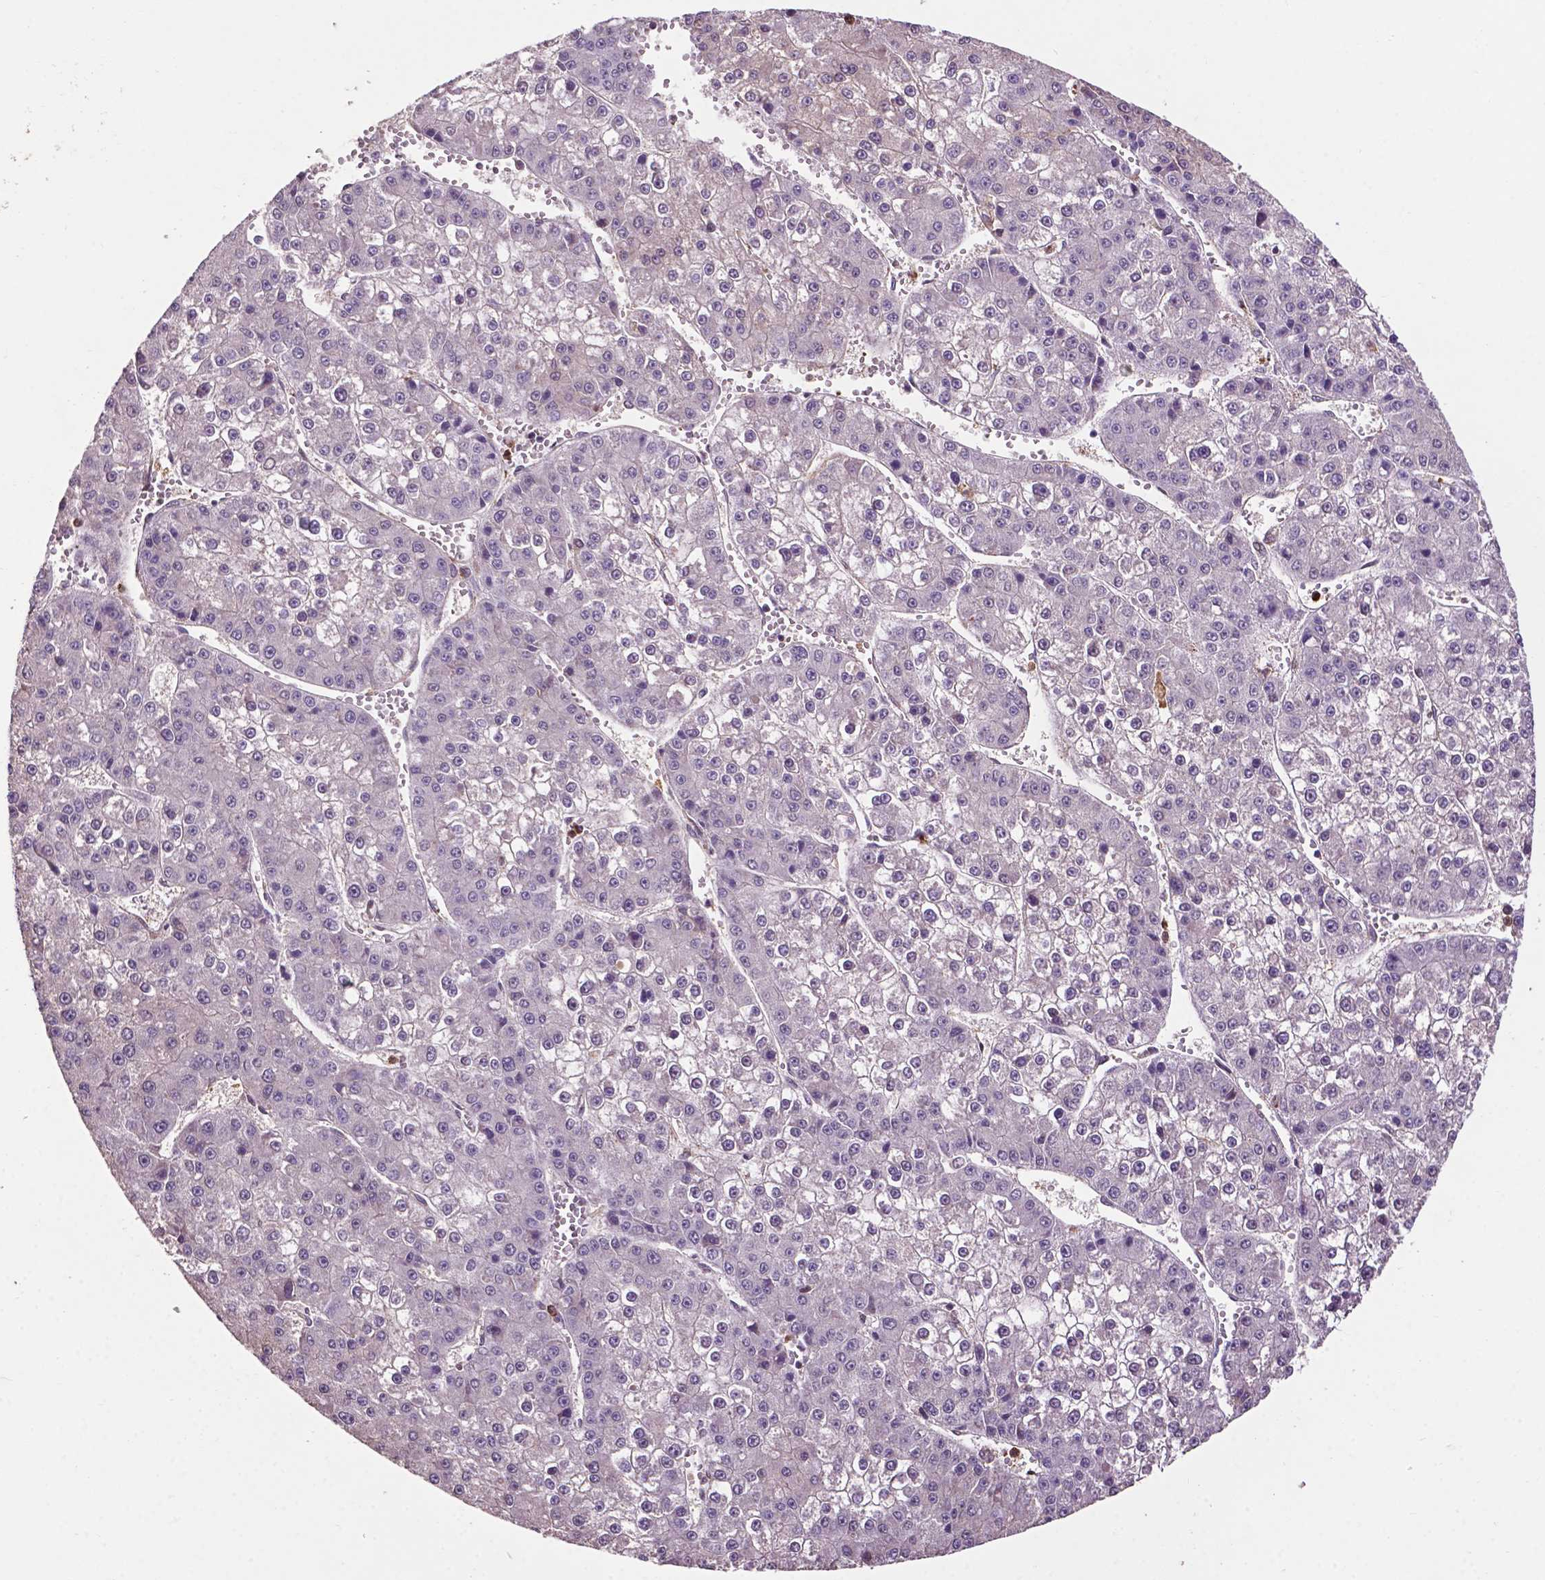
{"staining": {"intensity": "negative", "quantity": "none", "location": "none"}, "tissue": "liver cancer", "cell_type": "Tumor cells", "image_type": "cancer", "snomed": [{"axis": "morphology", "description": "Carcinoma, Hepatocellular, NOS"}, {"axis": "topography", "description": "Liver"}], "caption": "DAB (3,3'-diaminobenzidine) immunohistochemical staining of human liver hepatocellular carcinoma shows no significant positivity in tumor cells.", "gene": "SMAD3", "patient": {"sex": "female", "age": 73}}